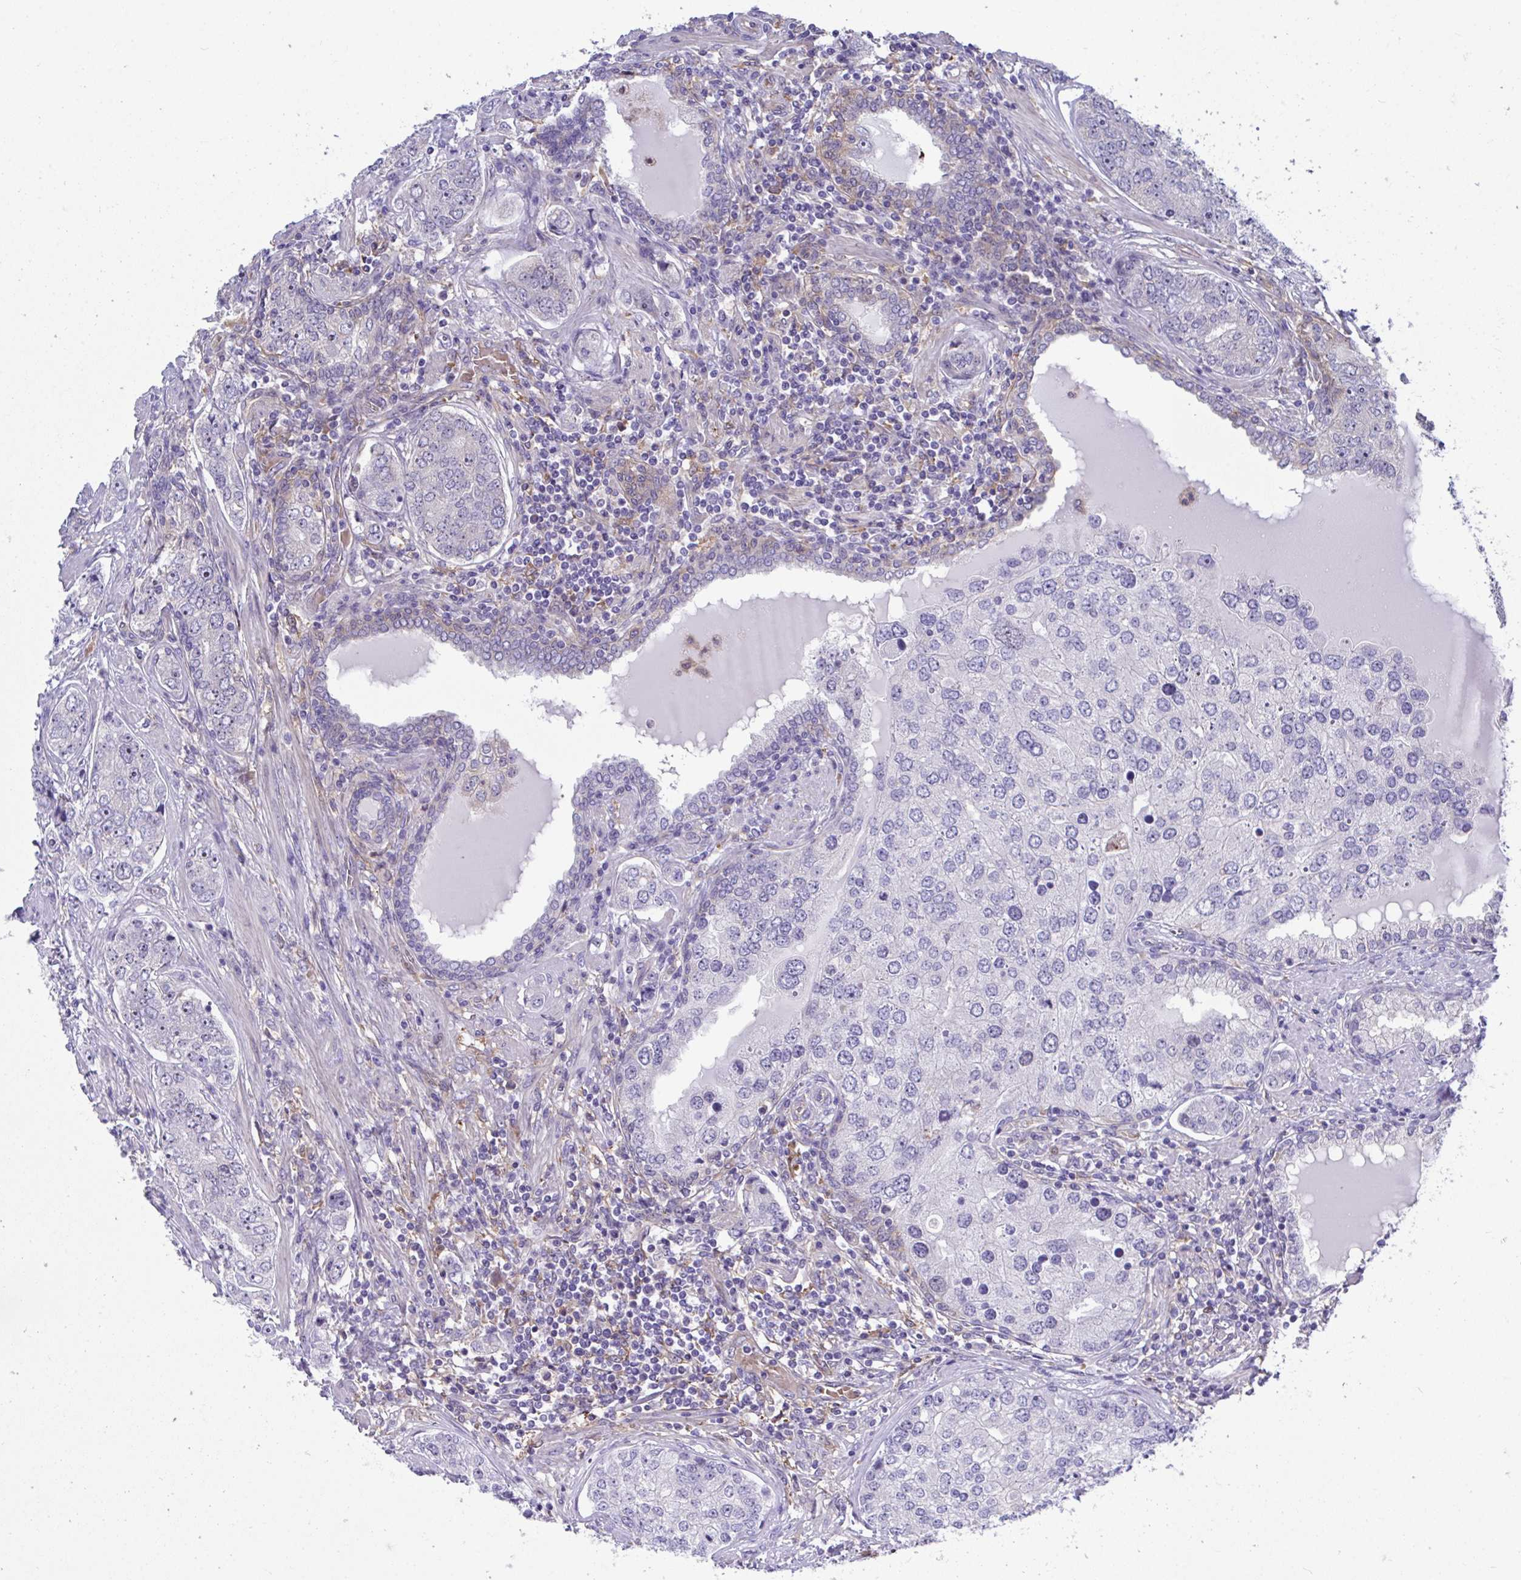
{"staining": {"intensity": "weak", "quantity": "<25%", "location": "nuclear"}, "tissue": "prostate cancer", "cell_type": "Tumor cells", "image_type": "cancer", "snomed": [{"axis": "morphology", "description": "Adenocarcinoma, High grade"}, {"axis": "topography", "description": "Prostate"}], "caption": "IHC of human high-grade adenocarcinoma (prostate) displays no expression in tumor cells.", "gene": "CENPQ", "patient": {"sex": "male", "age": 60}}